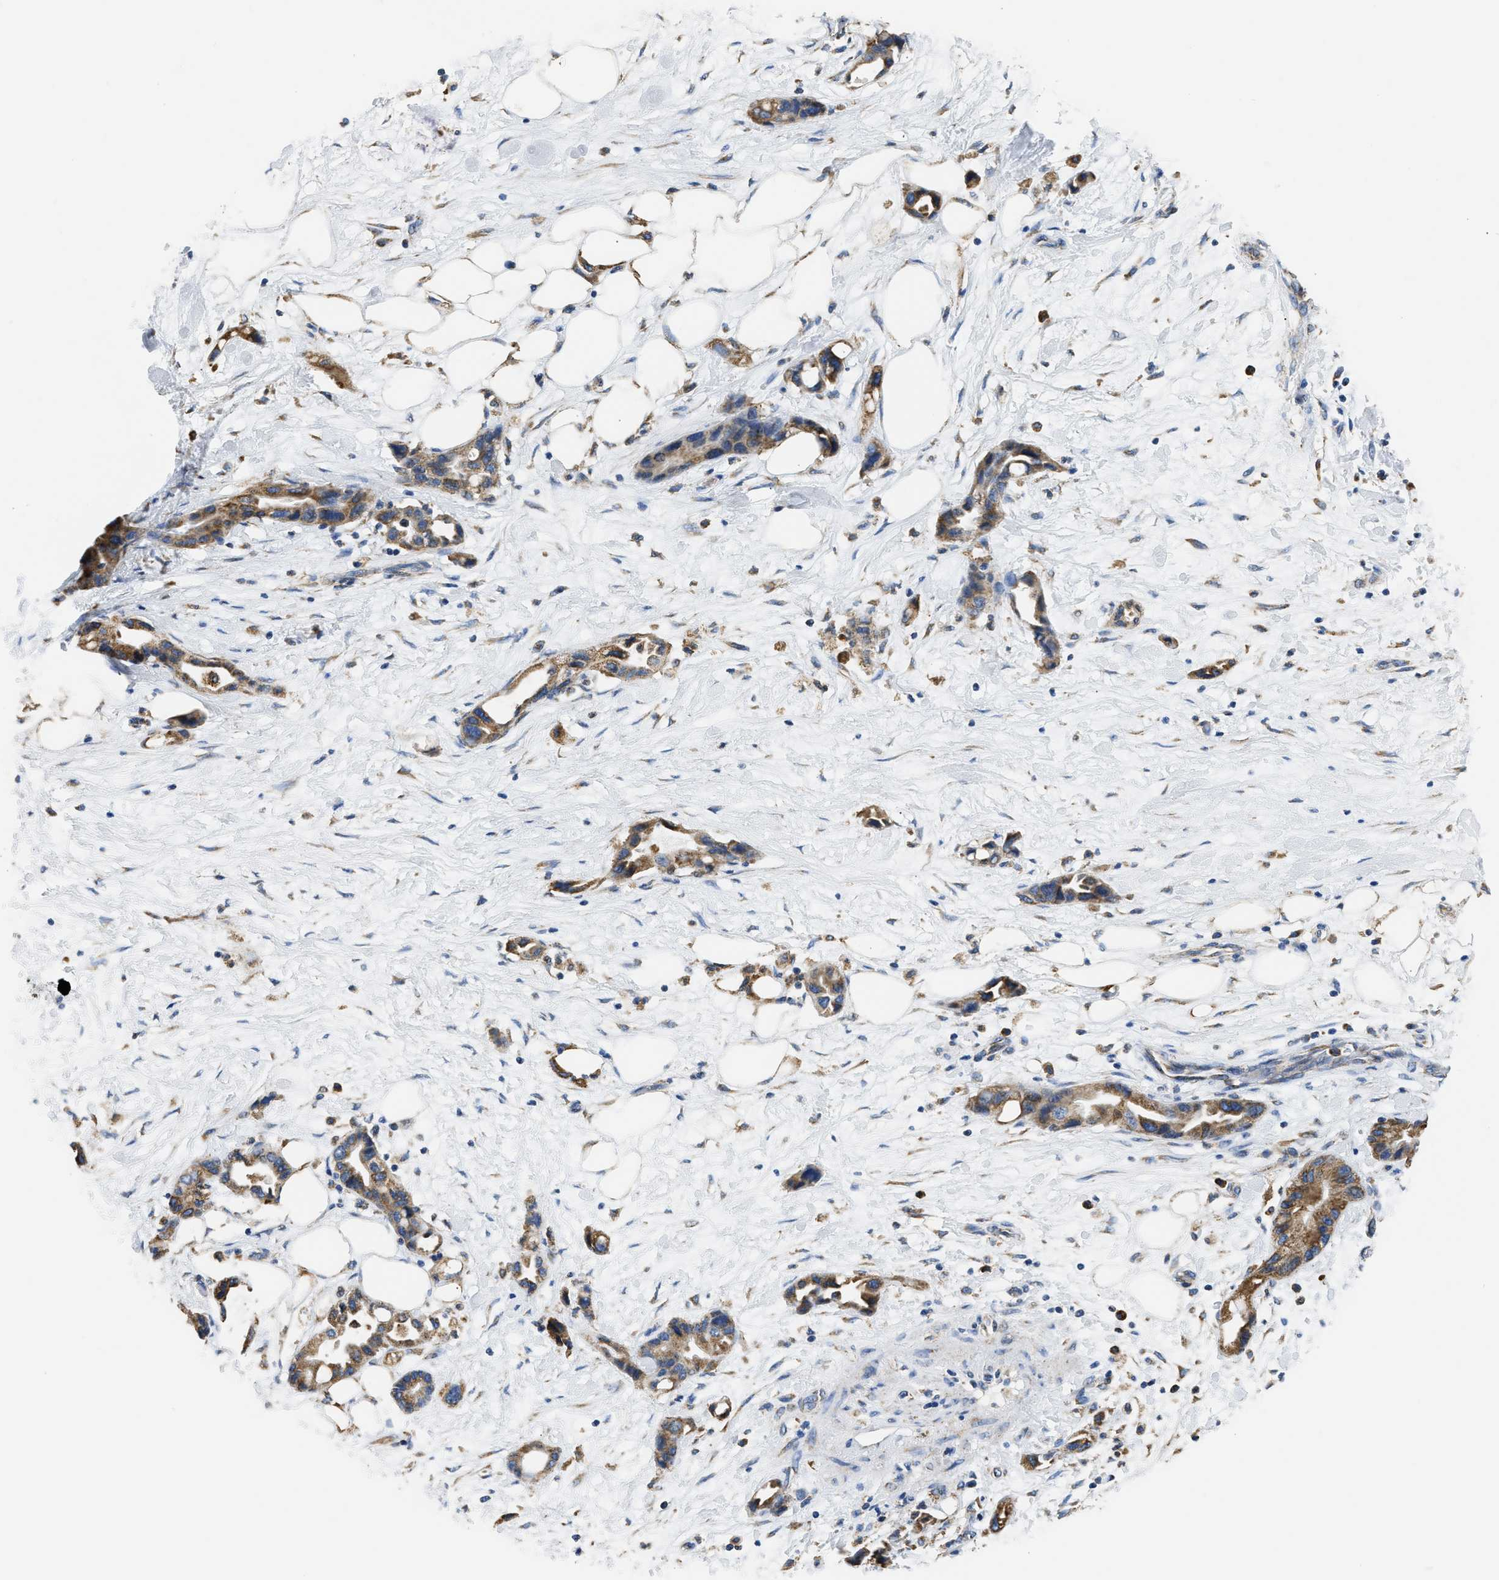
{"staining": {"intensity": "moderate", "quantity": ">75%", "location": "cytoplasmic/membranous"}, "tissue": "pancreatic cancer", "cell_type": "Tumor cells", "image_type": "cancer", "snomed": [{"axis": "morphology", "description": "Adenocarcinoma, NOS"}, {"axis": "topography", "description": "Pancreas"}], "caption": "Immunohistochemistry histopathology image of neoplastic tissue: pancreatic cancer stained using immunohistochemistry reveals medium levels of moderate protein expression localized specifically in the cytoplasmic/membranous of tumor cells, appearing as a cytoplasmic/membranous brown color.", "gene": "CYCS", "patient": {"sex": "female", "age": 57}}